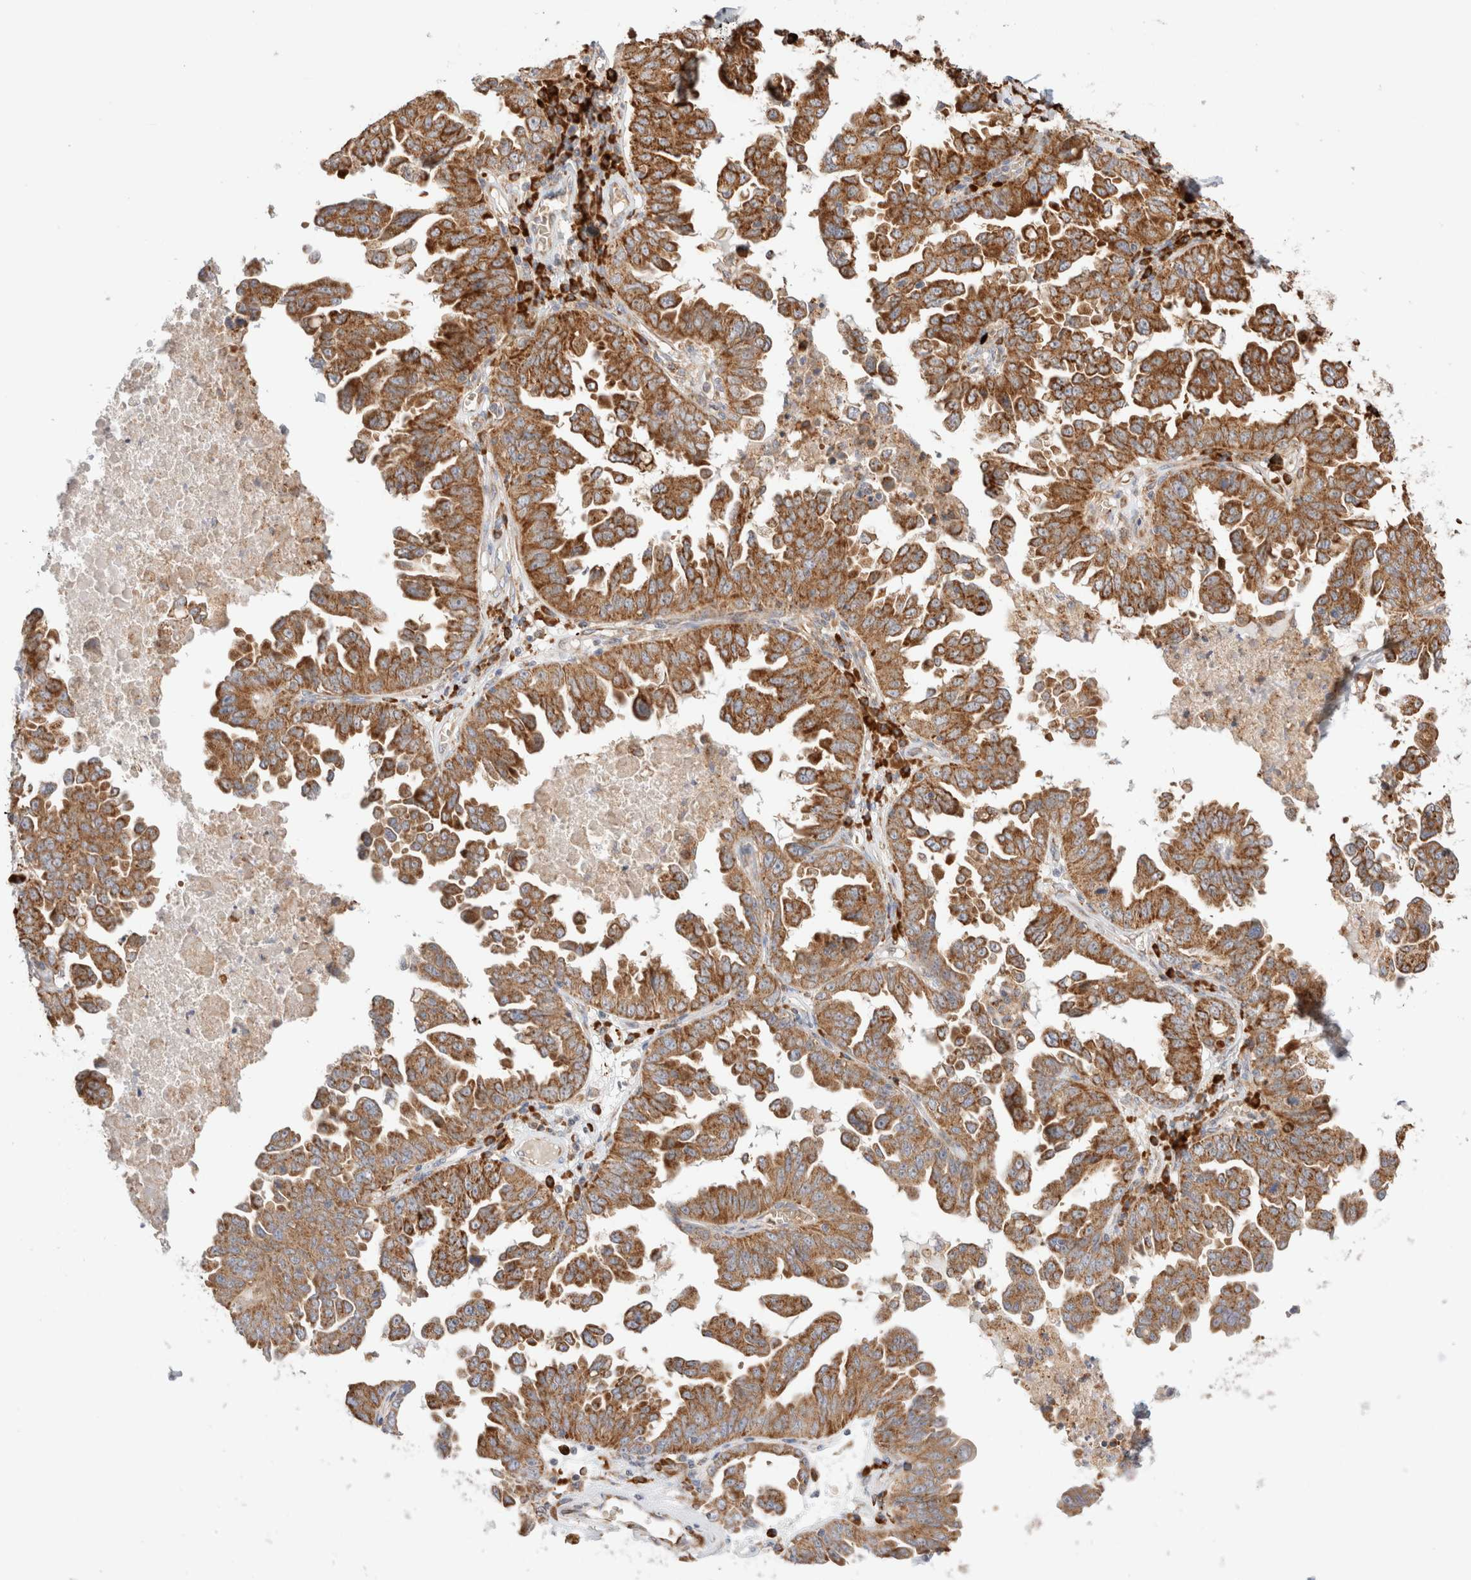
{"staining": {"intensity": "moderate", "quantity": ">75%", "location": "cytoplasmic/membranous"}, "tissue": "ovarian cancer", "cell_type": "Tumor cells", "image_type": "cancer", "snomed": [{"axis": "morphology", "description": "Carcinoma, endometroid"}, {"axis": "topography", "description": "Ovary"}], "caption": "An immunohistochemistry micrograph of tumor tissue is shown. Protein staining in brown shows moderate cytoplasmic/membranous positivity in ovarian endometroid carcinoma within tumor cells.", "gene": "UTS2B", "patient": {"sex": "female", "age": 62}}